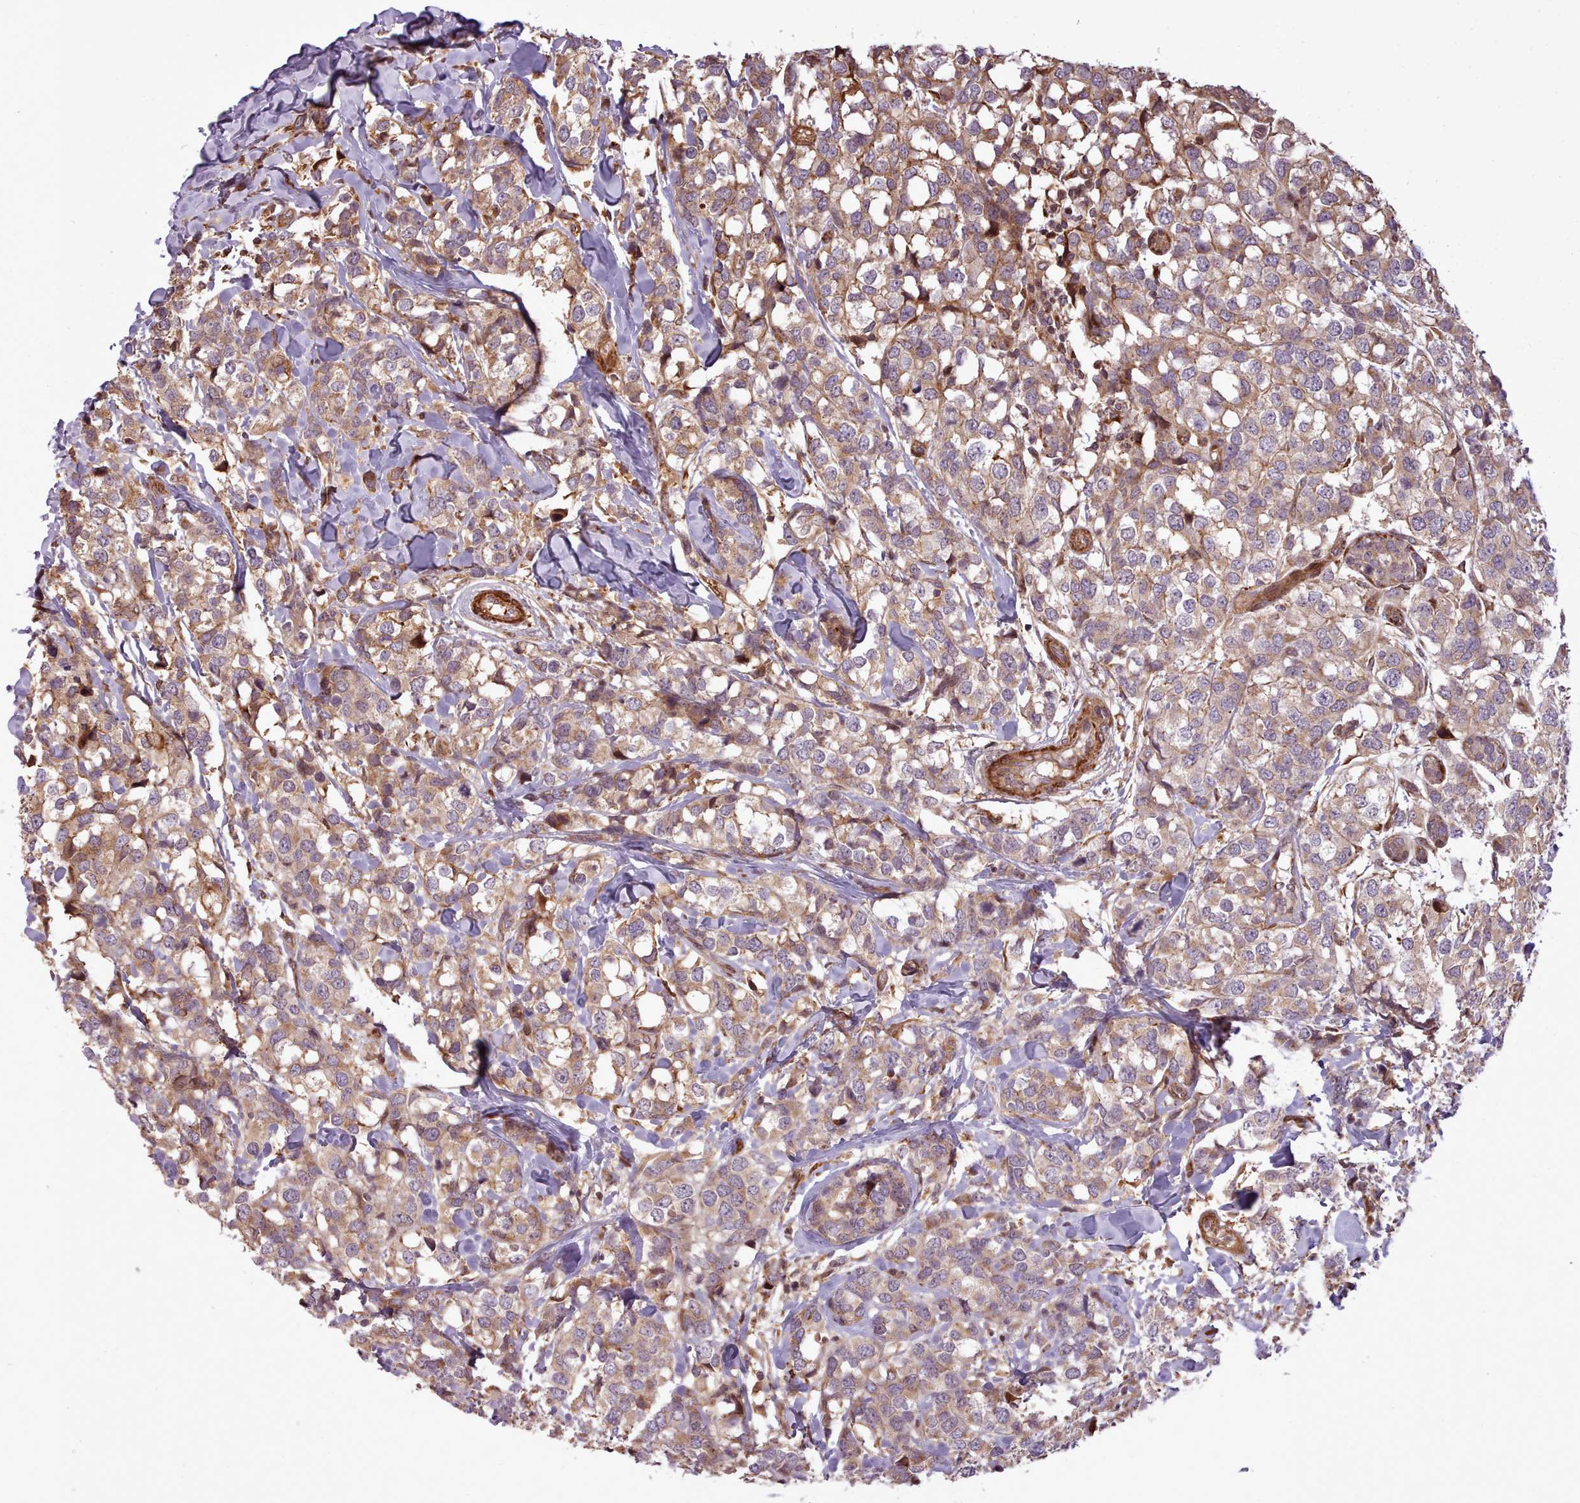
{"staining": {"intensity": "moderate", "quantity": ">75%", "location": "cytoplasmic/membranous"}, "tissue": "breast cancer", "cell_type": "Tumor cells", "image_type": "cancer", "snomed": [{"axis": "morphology", "description": "Lobular carcinoma"}, {"axis": "topography", "description": "Breast"}], "caption": "Immunohistochemical staining of breast cancer reveals moderate cytoplasmic/membranous protein positivity in approximately >75% of tumor cells. The staining is performed using DAB (3,3'-diaminobenzidine) brown chromogen to label protein expression. The nuclei are counter-stained blue using hematoxylin.", "gene": "NLRP7", "patient": {"sex": "female", "age": 59}}